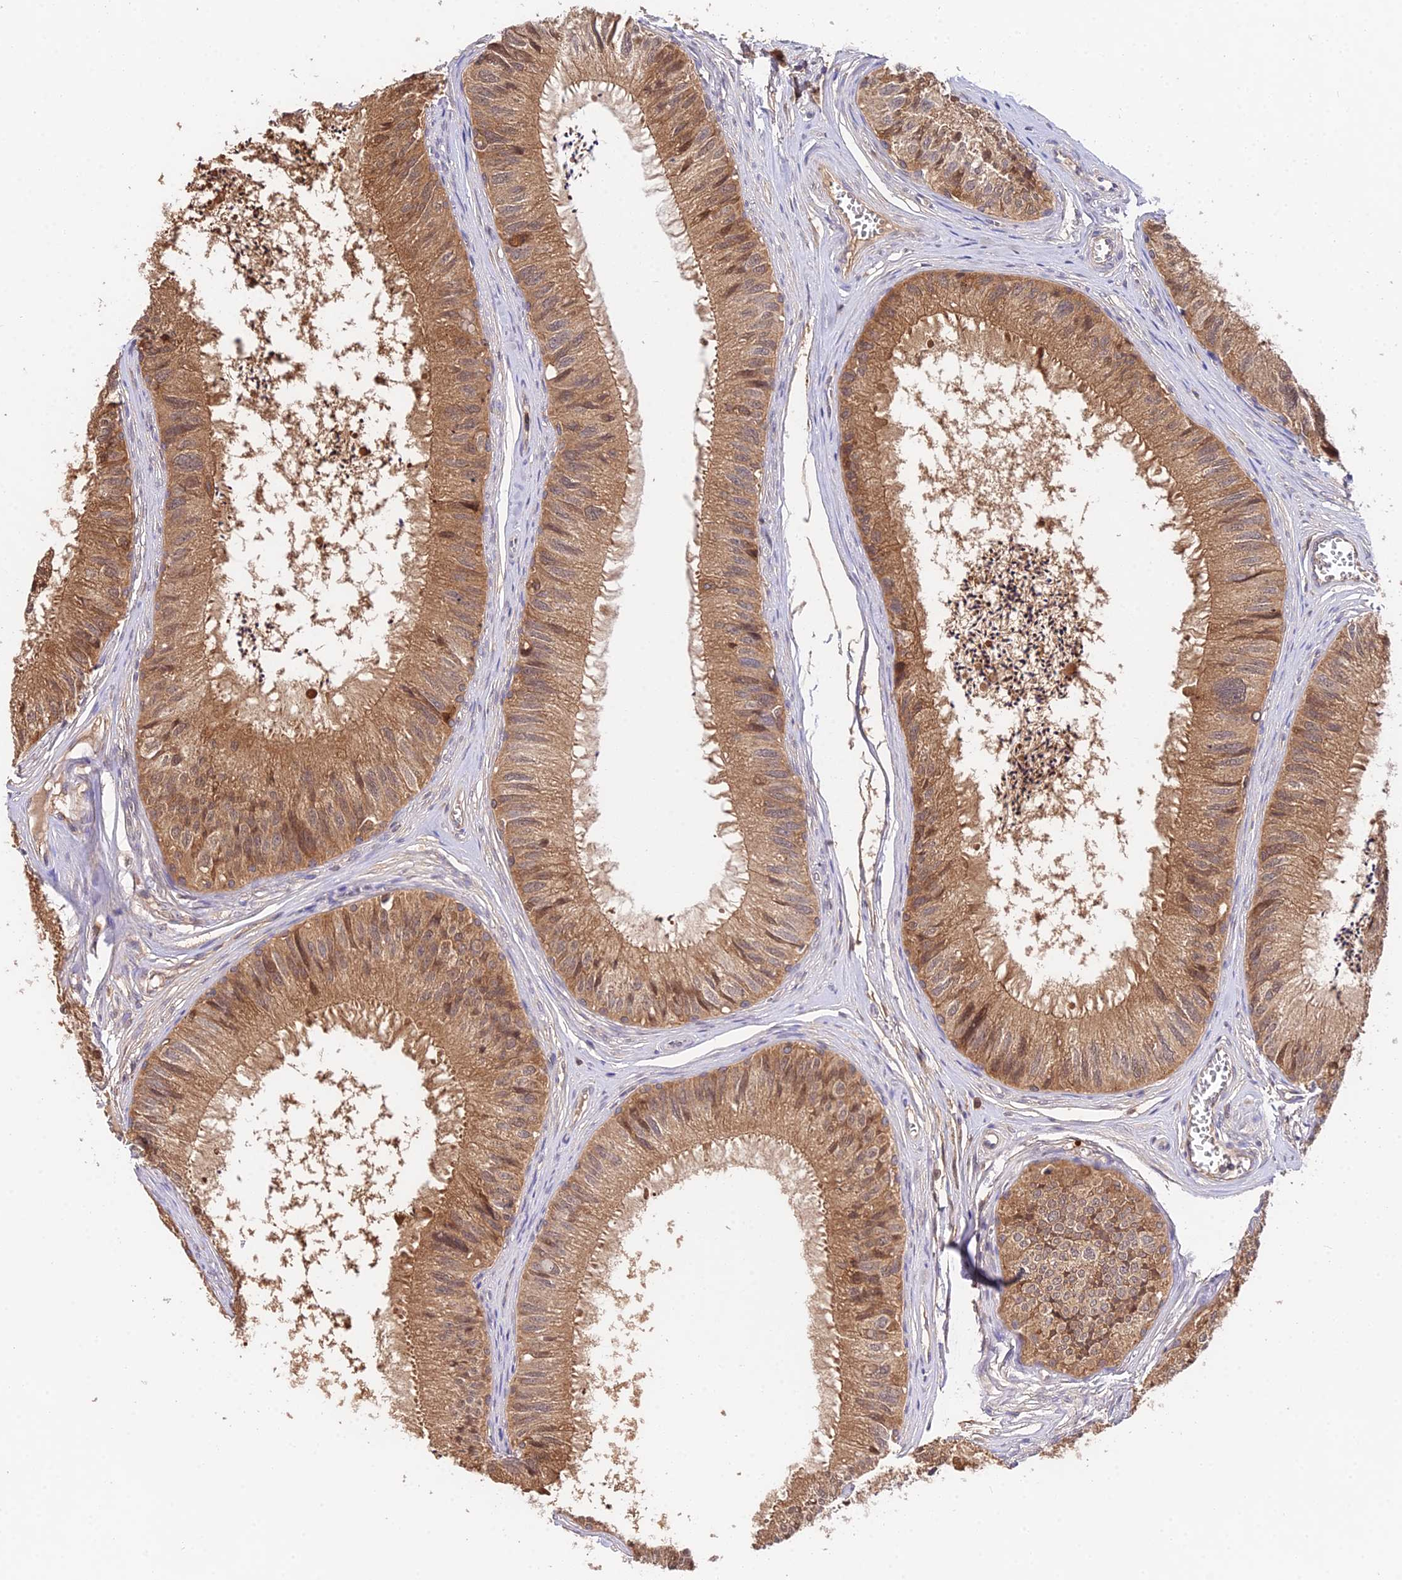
{"staining": {"intensity": "moderate", "quantity": ">75%", "location": "cytoplasmic/membranous,nuclear"}, "tissue": "epididymis", "cell_type": "Glandular cells", "image_type": "normal", "snomed": [{"axis": "morphology", "description": "Normal tissue, NOS"}, {"axis": "topography", "description": "Epididymis"}], "caption": "Epididymis stained with DAB (3,3'-diaminobenzidine) immunohistochemistry (IHC) displays medium levels of moderate cytoplasmic/membranous,nuclear positivity in about >75% of glandular cells. (Stains: DAB (3,3'-diaminobenzidine) in brown, nuclei in blue, Microscopy: brightfield microscopy at high magnification).", "gene": "FBP1", "patient": {"sex": "male", "age": 79}}